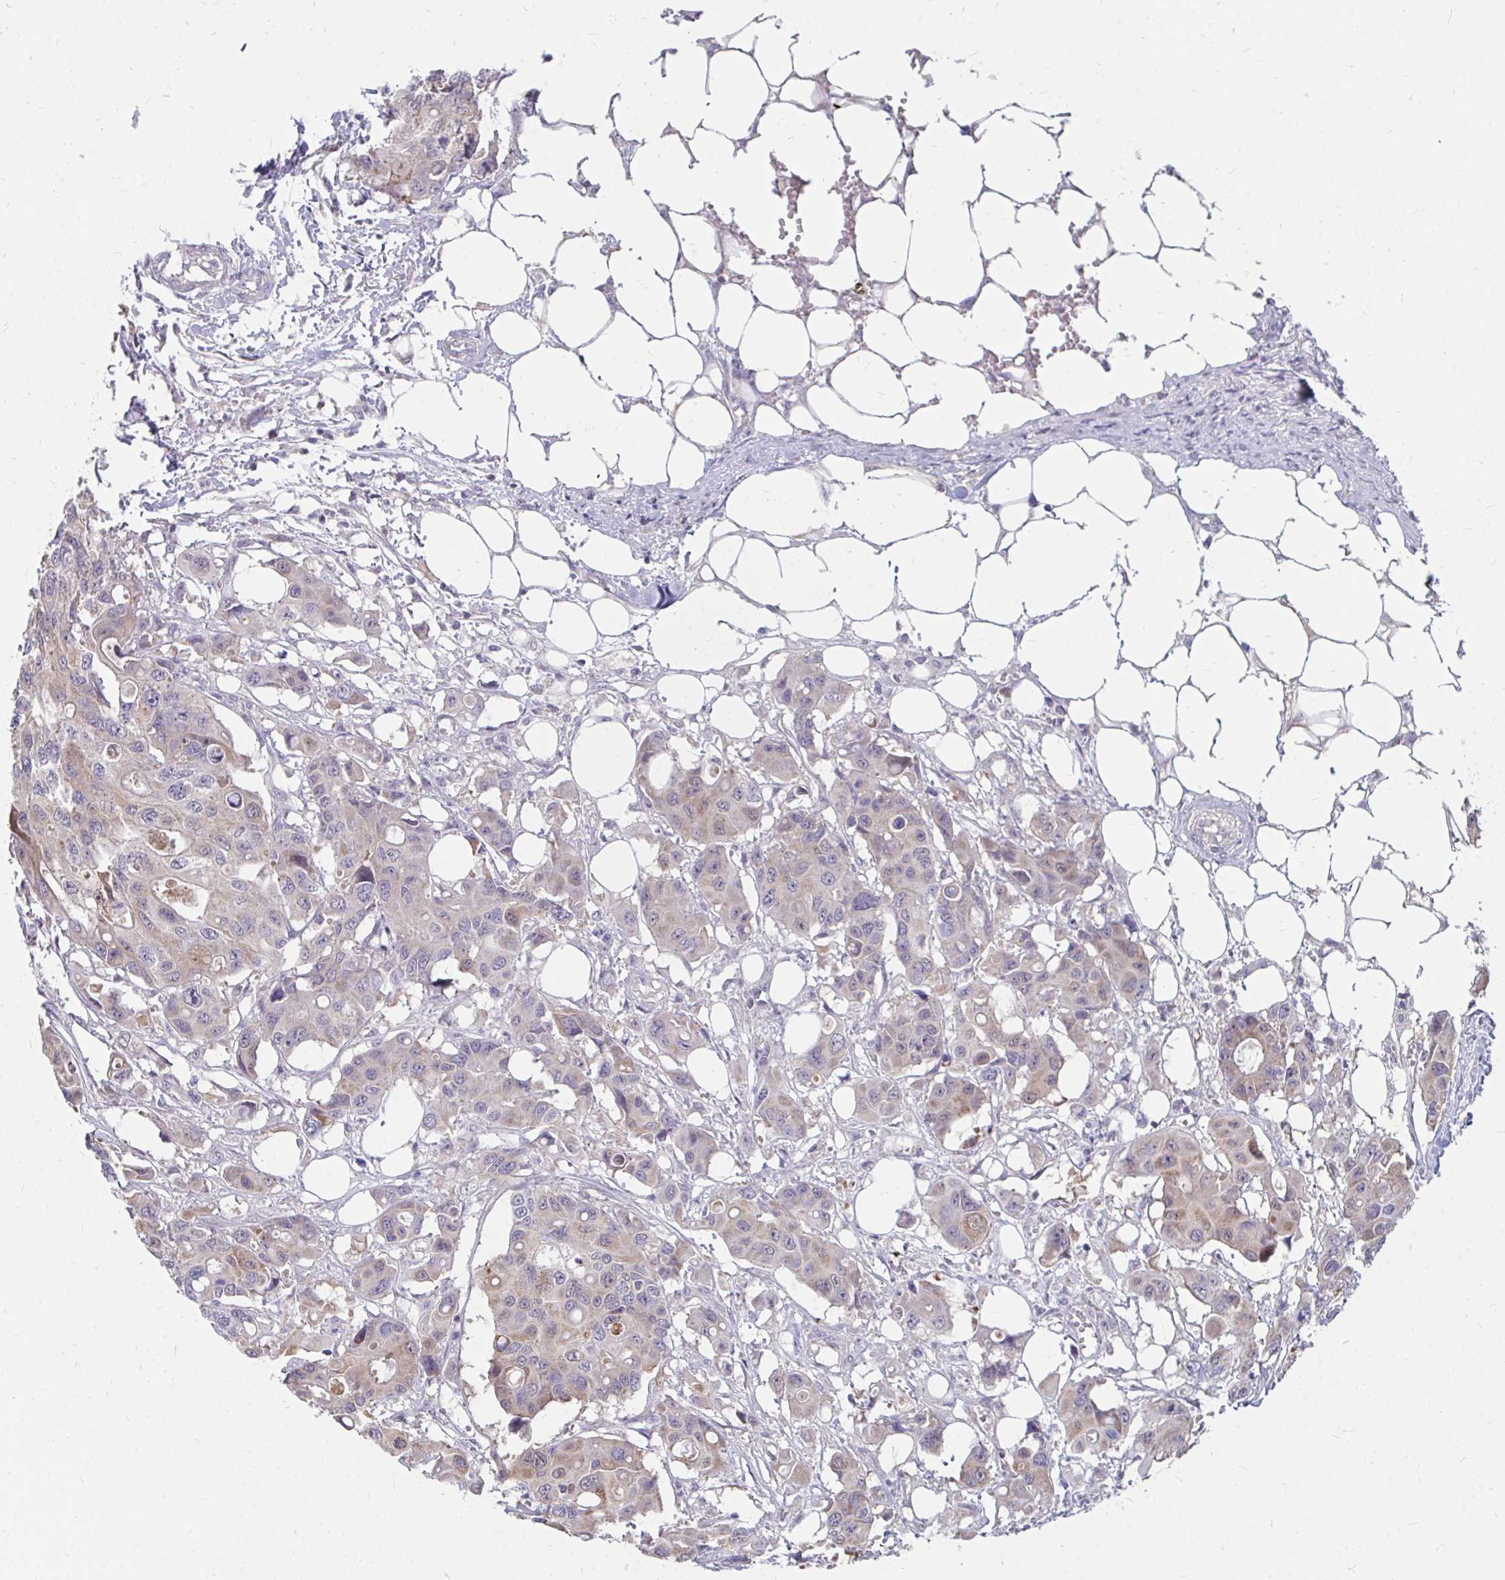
{"staining": {"intensity": "weak", "quantity": "<25%", "location": "cytoplasmic/membranous"}, "tissue": "colorectal cancer", "cell_type": "Tumor cells", "image_type": "cancer", "snomed": [{"axis": "morphology", "description": "Adenocarcinoma, NOS"}, {"axis": "topography", "description": "Colon"}], "caption": "High power microscopy photomicrograph of an IHC photomicrograph of adenocarcinoma (colorectal), revealing no significant expression in tumor cells.", "gene": "DNAJA2", "patient": {"sex": "male", "age": 77}}